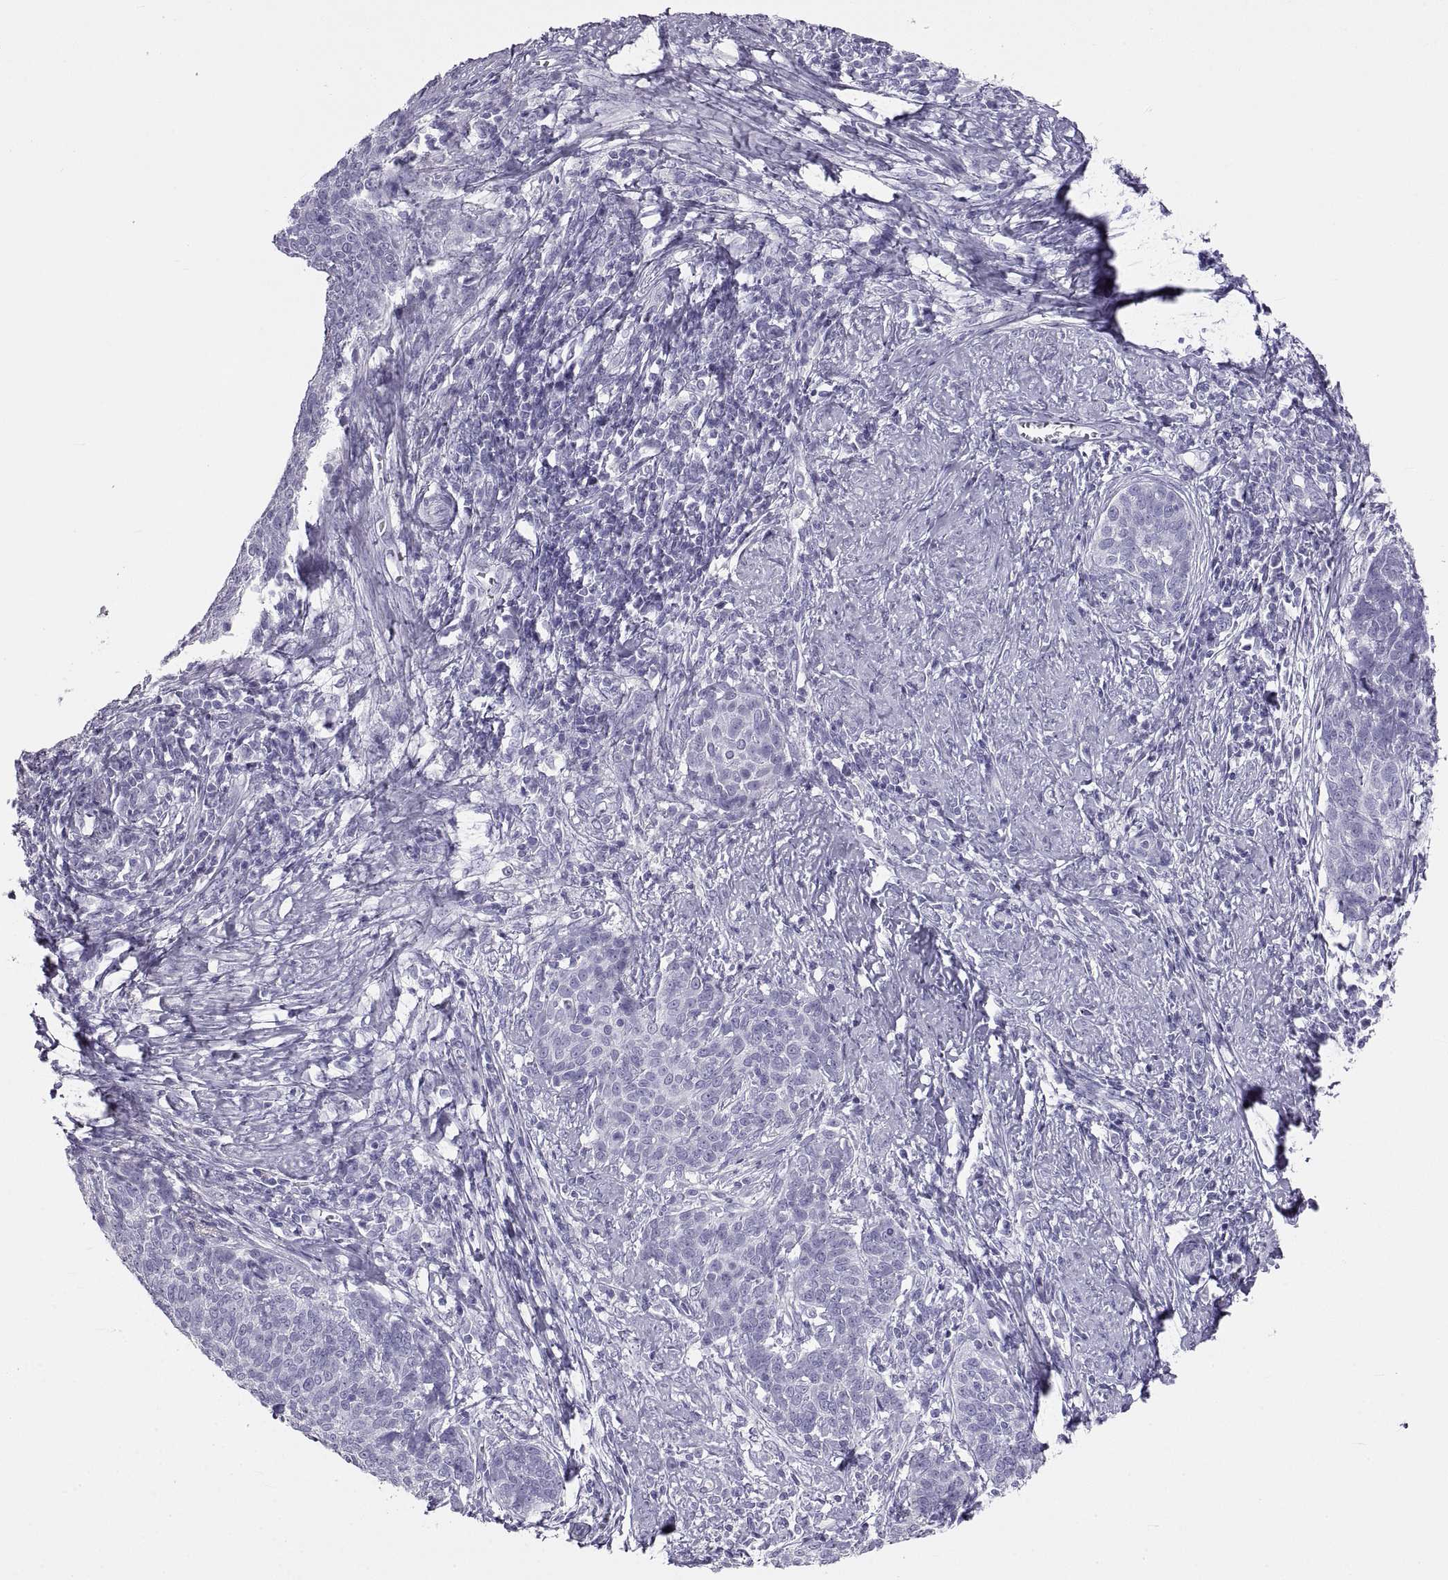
{"staining": {"intensity": "negative", "quantity": "none", "location": "none"}, "tissue": "cervical cancer", "cell_type": "Tumor cells", "image_type": "cancer", "snomed": [{"axis": "morphology", "description": "Squamous cell carcinoma, NOS"}, {"axis": "topography", "description": "Cervix"}], "caption": "Cervical cancer (squamous cell carcinoma) was stained to show a protein in brown. There is no significant staining in tumor cells.", "gene": "RLBP1", "patient": {"sex": "female", "age": 39}}